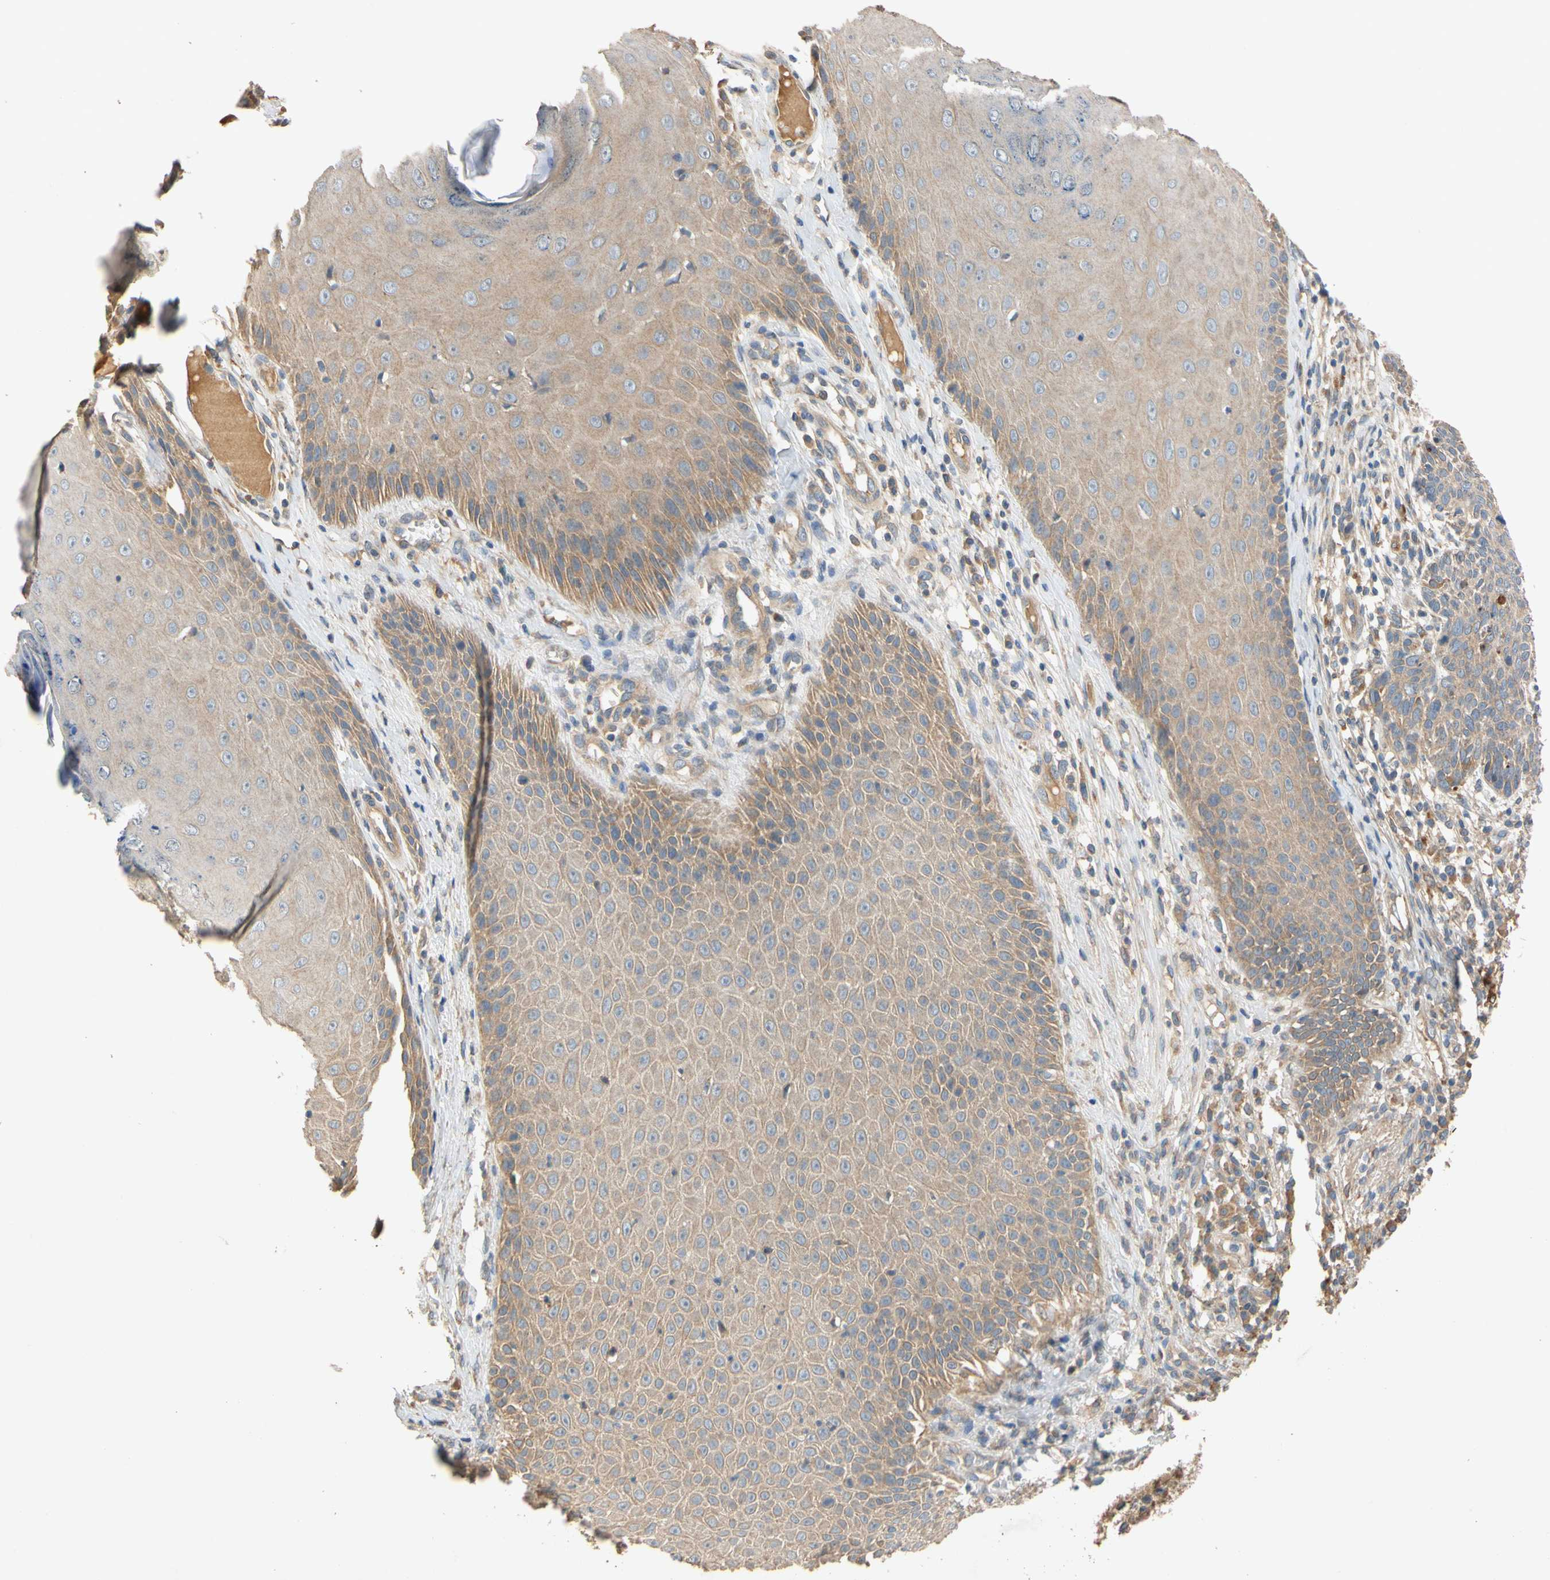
{"staining": {"intensity": "weak", "quantity": "25%-75%", "location": "cytoplasmic/membranous"}, "tissue": "skin cancer", "cell_type": "Tumor cells", "image_type": "cancer", "snomed": [{"axis": "morphology", "description": "Normal tissue, NOS"}, {"axis": "morphology", "description": "Basal cell carcinoma"}, {"axis": "topography", "description": "Skin"}], "caption": "A high-resolution micrograph shows immunohistochemistry (IHC) staining of skin cancer, which reveals weak cytoplasmic/membranous staining in about 25%-75% of tumor cells.", "gene": "USP46", "patient": {"sex": "male", "age": 52}}